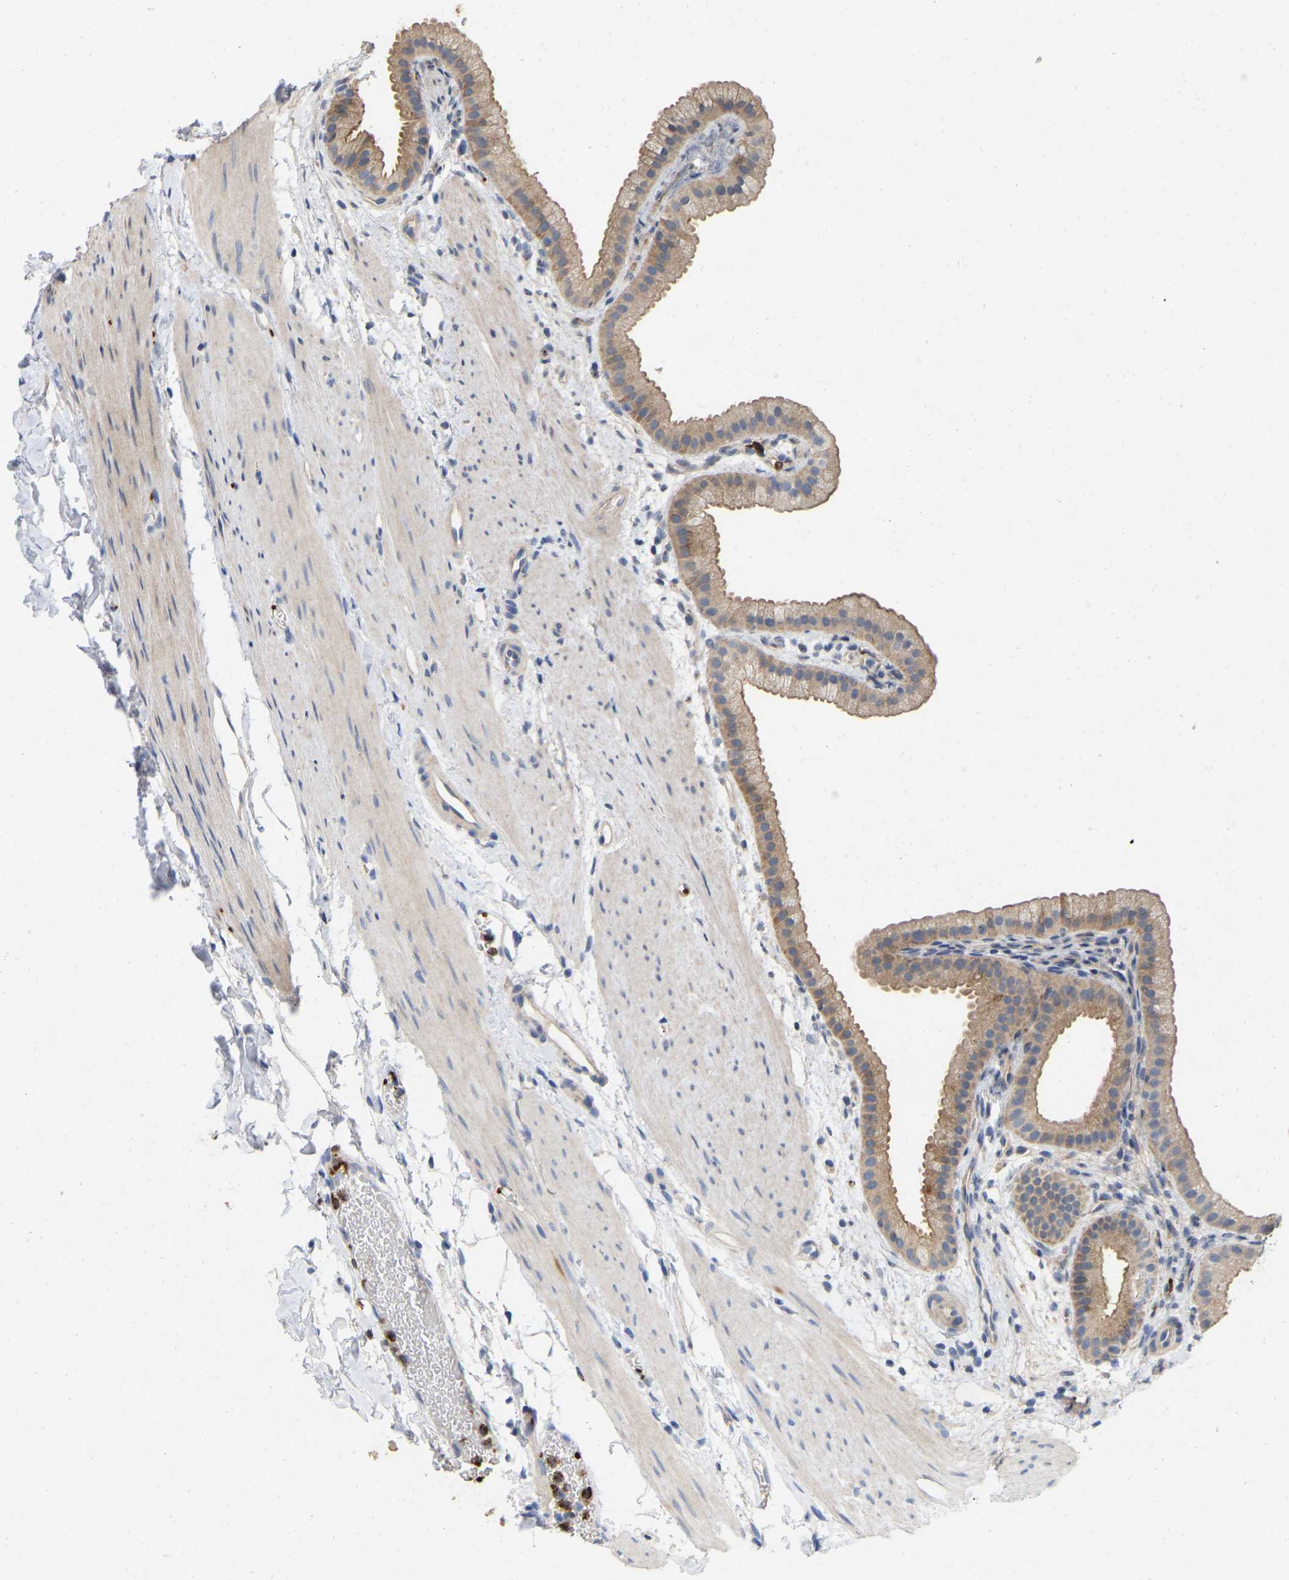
{"staining": {"intensity": "moderate", "quantity": ">75%", "location": "cytoplasmic/membranous"}, "tissue": "gallbladder", "cell_type": "Glandular cells", "image_type": "normal", "snomed": [{"axis": "morphology", "description": "Normal tissue, NOS"}, {"axis": "topography", "description": "Gallbladder"}], "caption": "A high-resolution micrograph shows immunohistochemistry (IHC) staining of unremarkable gallbladder, which demonstrates moderate cytoplasmic/membranous staining in about >75% of glandular cells. (IHC, brightfield microscopy, high magnification).", "gene": "RHEB", "patient": {"sex": "female", "age": 64}}